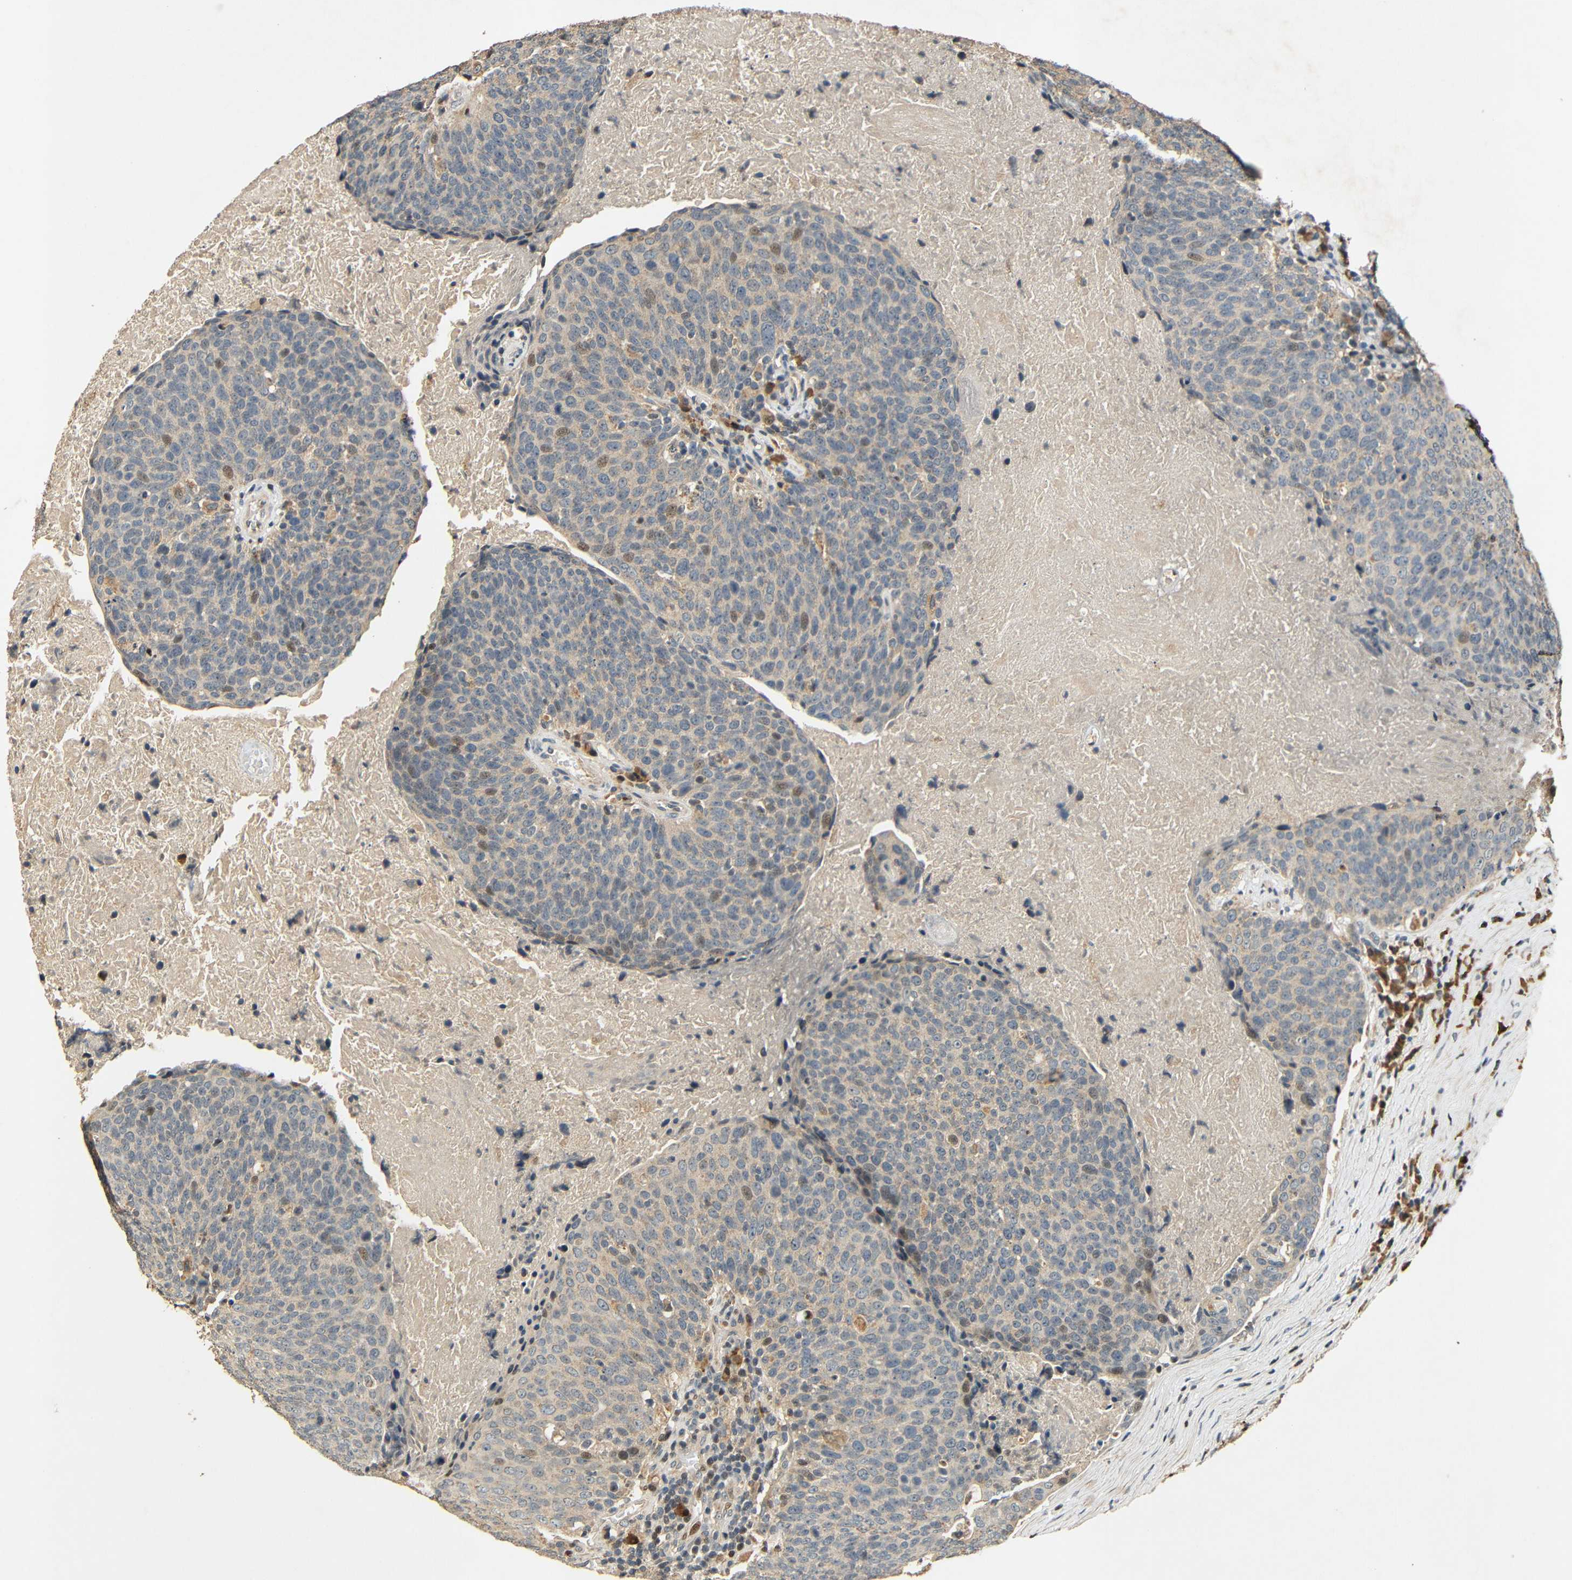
{"staining": {"intensity": "weak", "quantity": ">75%", "location": "cytoplasmic/membranous,nuclear"}, "tissue": "head and neck cancer", "cell_type": "Tumor cells", "image_type": "cancer", "snomed": [{"axis": "morphology", "description": "Squamous cell carcinoma, NOS"}, {"axis": "morphology", "description": "Squamous cell carcinoma, metastatic, NOS"}, {"axis": "topography", "description": "Lymph node"}, {"axis": "topography", "description": "Head-Neck"}], "caption": "Protein analysis of head and neck cancer (metastatic squamous cell carcinoma) tissue displays weak cytoplasmic/membranous and nuclear expression in about >75% of tumor cells.", "gene": "KAZALD1", "patient": {"sex": "male", "age": 62}}